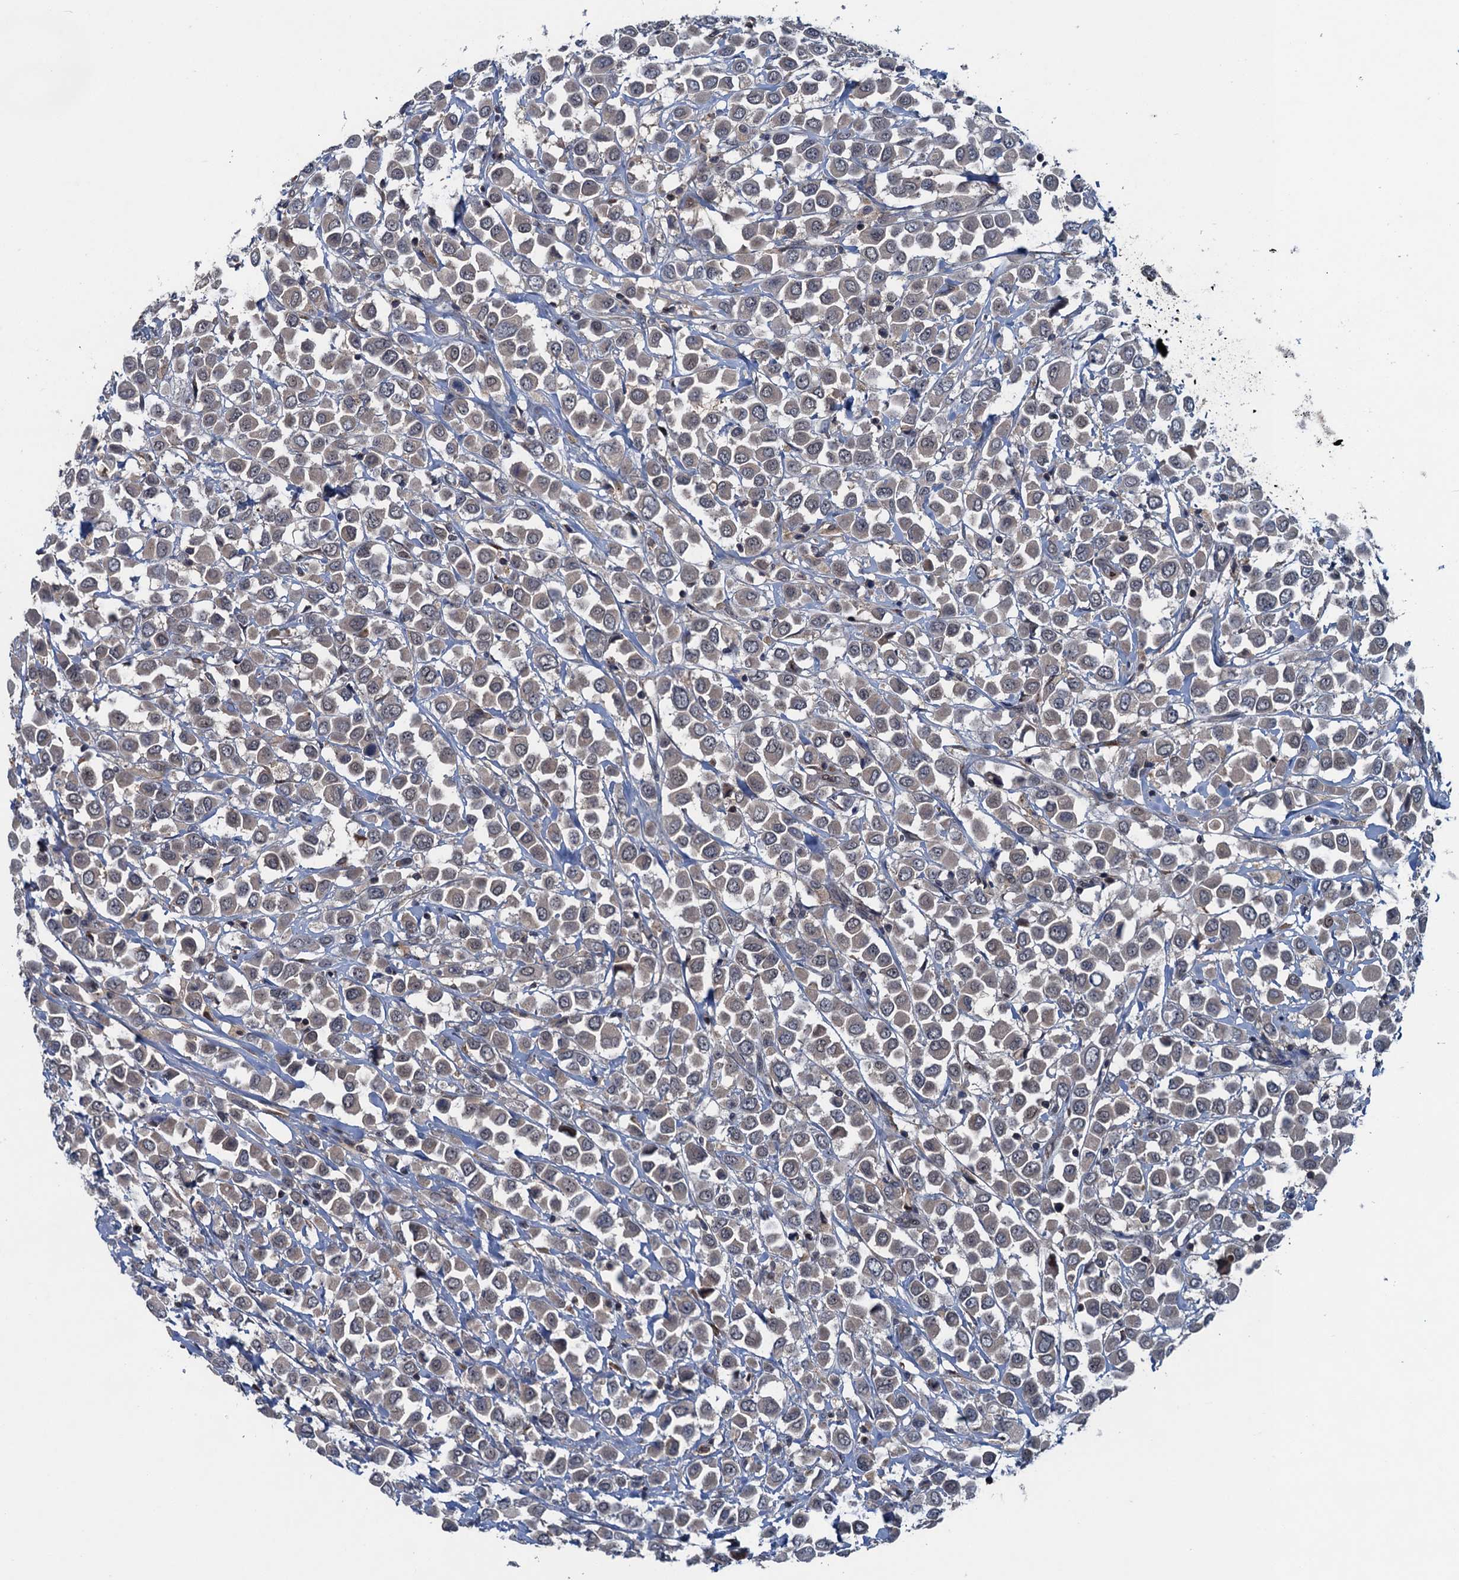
{"staining": {"intensity": "weak", "quantity": ">75%", "location": "cytoplasmic/membranous"}, "tissue": "breast cancer", "cell_type": "Tumor cells", "image_type": "cancer", "snomed": [{"axis": "morphology", "description": "Duct carcinoma"}, {"axis": "topography", "description": "Breast"}], "caption": "Breast cancer (intraductal carcinoma) stained for a protein shows weak cytoplasmic/membranous positivity in tumor cells.", "gene": "RNF165", "patient": {"sex": "female", "age": 61}}